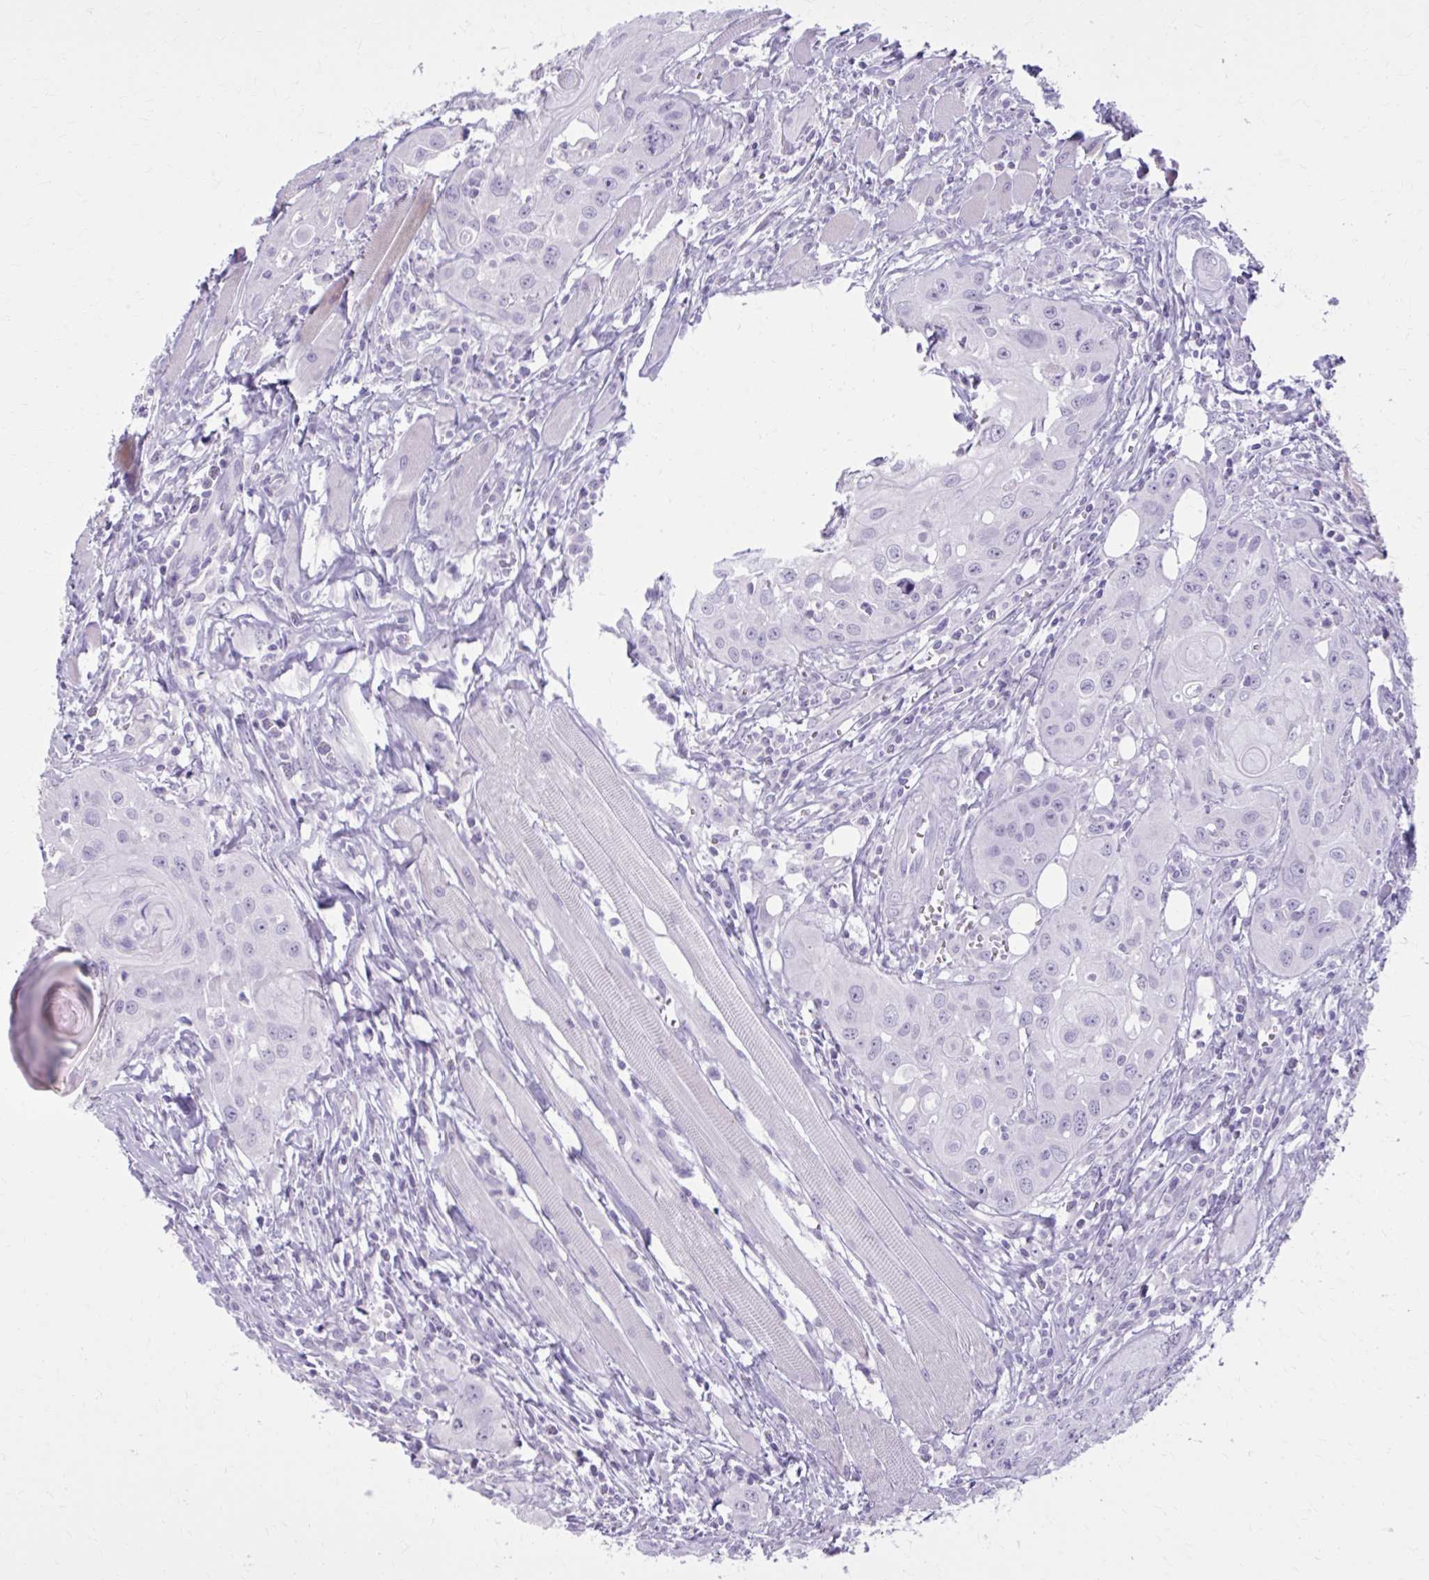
{"staining": {"intensity": "negative", "quantity": "none", "location": "none"}, "tissue": "head and neck cancer", "cell_type": "Tumor cells", "image_type": "cancer", "snomed": [{"axis": "morphology", "description": "Squamous cell carcinoma, NOS"}, {"axis": "topography", "description": "Oral tissue"}, {"axis": "topography", "description": "Head-Neck"}], "caption": "Tumor cells show no significant expression in head and neck cancer (squamous cell carcinoma).", "gene": "OR4B1", "patient": {"sex": "male", "age": 58}}